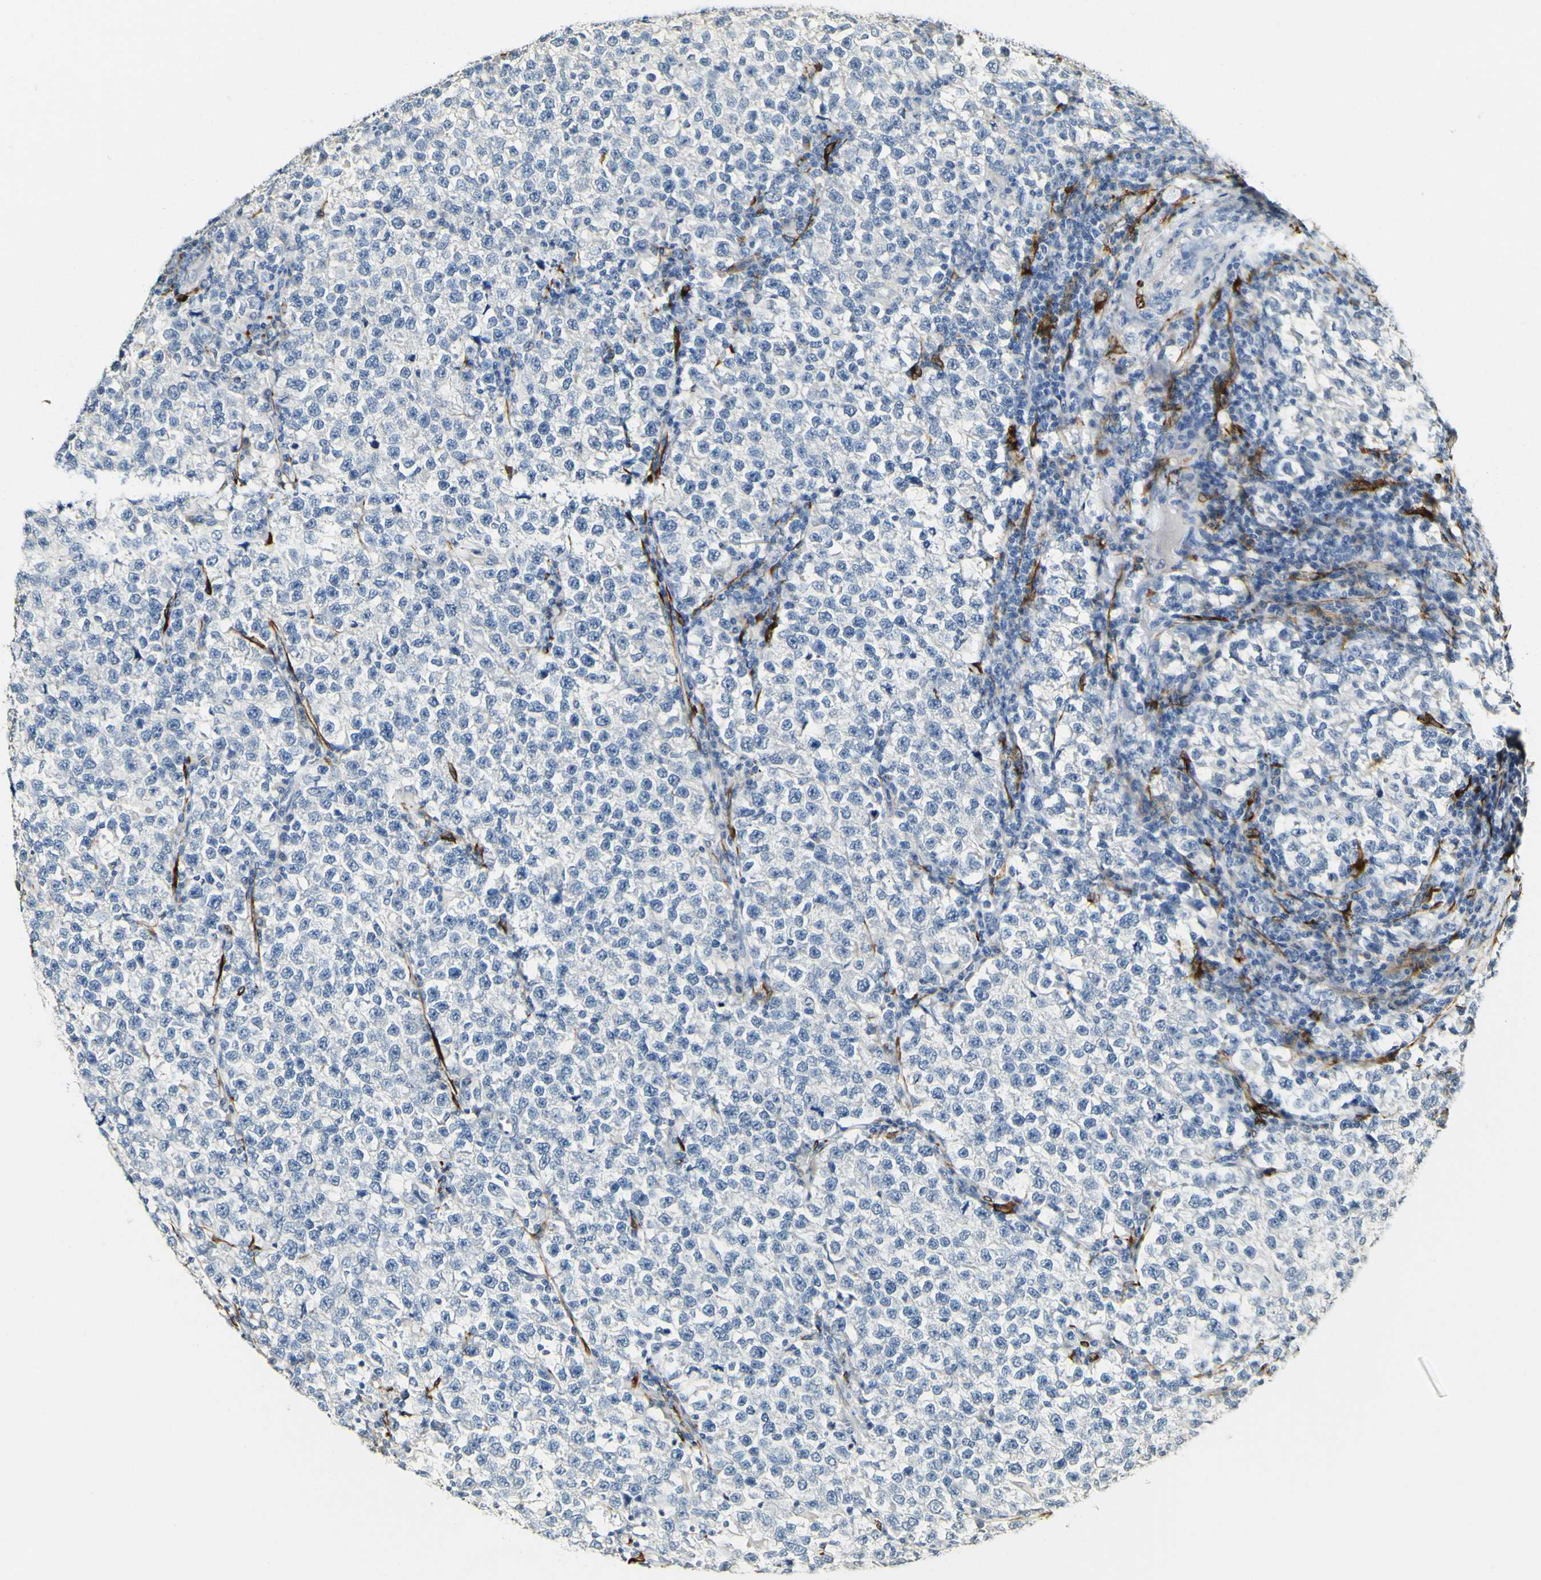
{"staining": {"intensity": "negative", "quantity": "none", "location": "none"}, "tissue": "testis cancer", "cell_type": "Tumor cells", "image_type": "cancer", "snomed": [{"axis": "morphology", "description": "Normal tissue, NOS"}, {"axis": "morphology", "description": "Seminoma, NOS"}, {"axis": "topography", "description": "Testis"}], "caption": "There is no significant expression in tumor cells of seminoma (testis). Brightfield microscopy of immunohistochemistry (IHC) stained with DAB (3,3'-diaminobenzidine) (brown) and hematoxylin (blue), captured at high magnification.", "gene": "FMO3", "patient": {"sex": "male", "age": 43}}